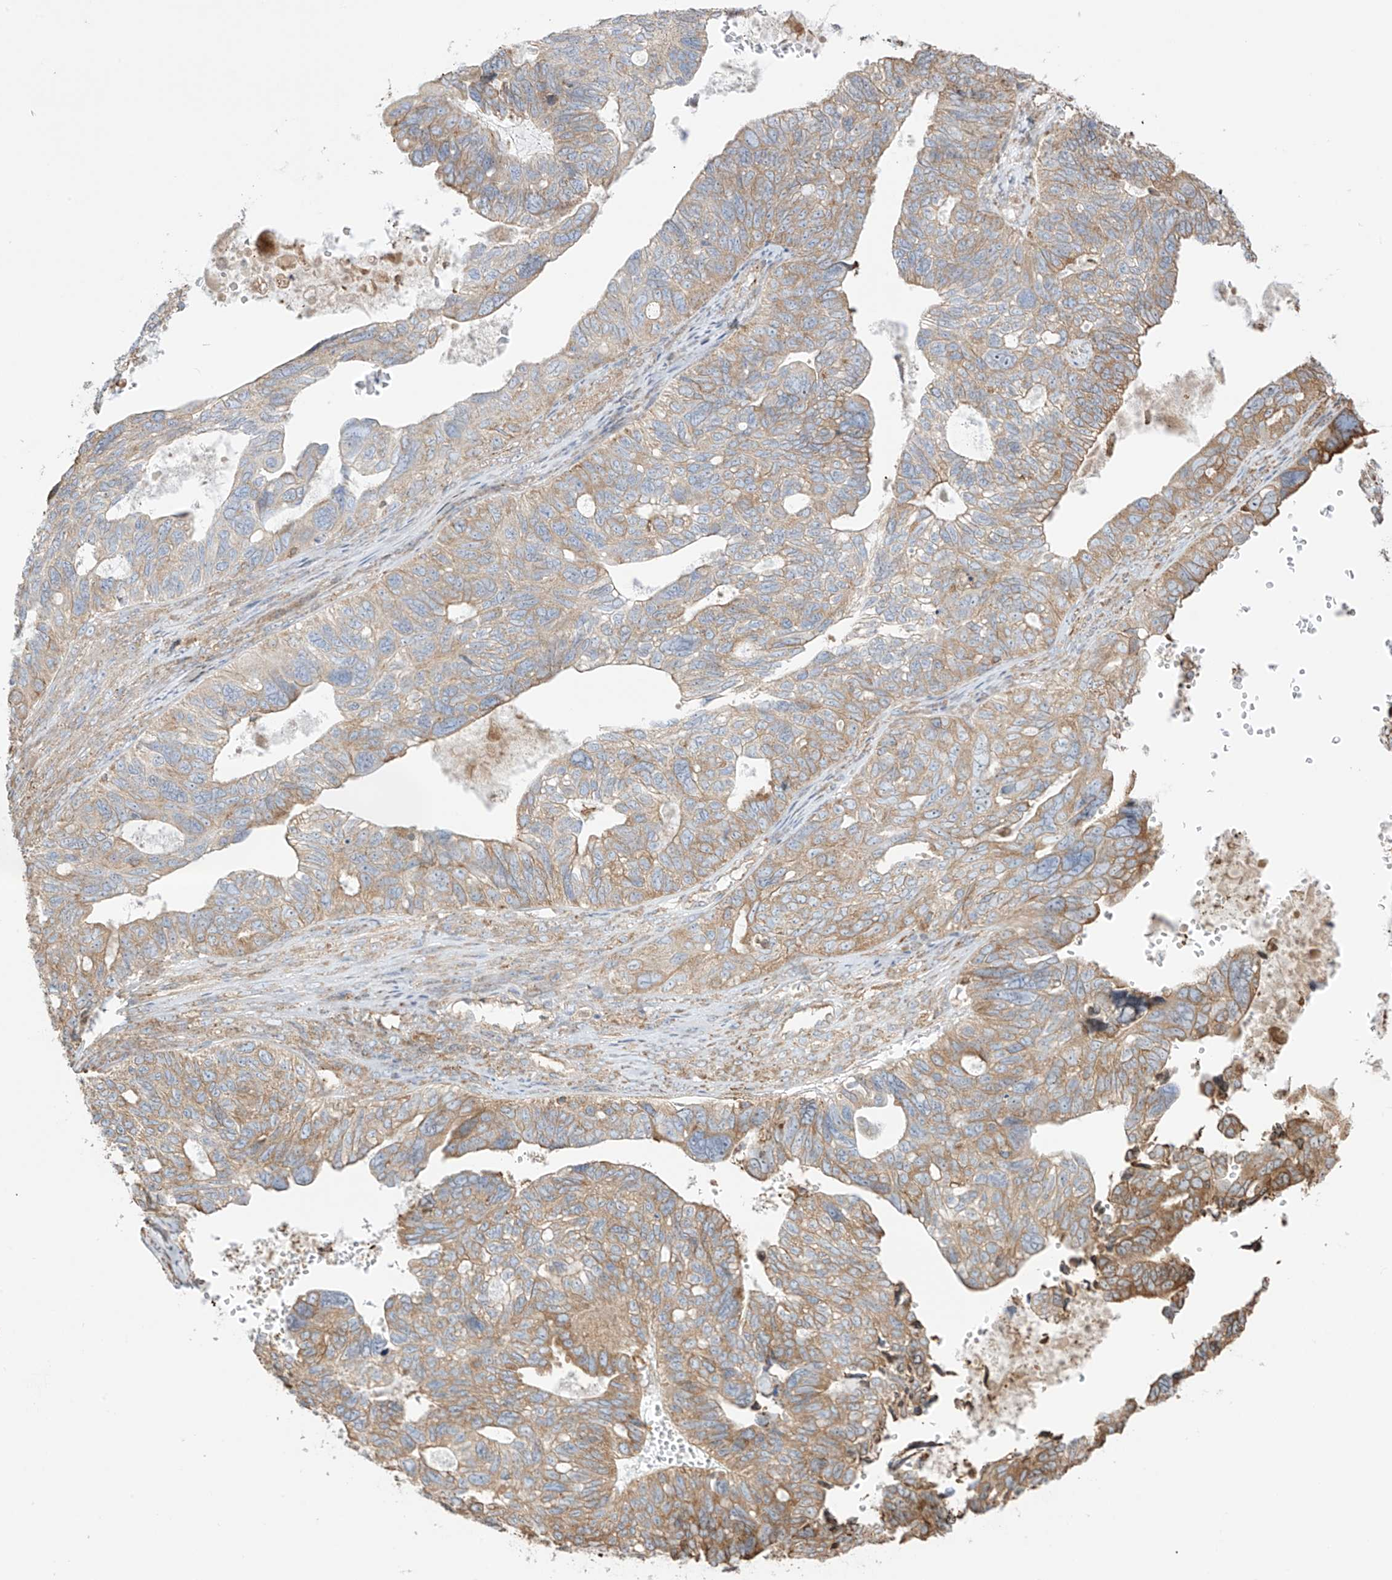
{"staining": {"intensity": "moderate", "quantity": ">75%", "location": "cytoplasmic/membranous"}, "tissue": "ovarian cancer", "cell_type": "Tumor cells", "image_type": "cancer", "snomed": [{"axis": "morphology", "description": "Cystadenocarcinoma, serous, NOS"}, {"axis": "topography", "description": "Ovary"}], "caption": "Tumor cells display medium levels of moderate cytoplasmic/membranous staining in about >75% of cells in human serous cystadenocarcinoma (ovarian). Nuclei are stained in blue.", "gene": "XKR3", "patient": {"sex": "female", "age": 79}}